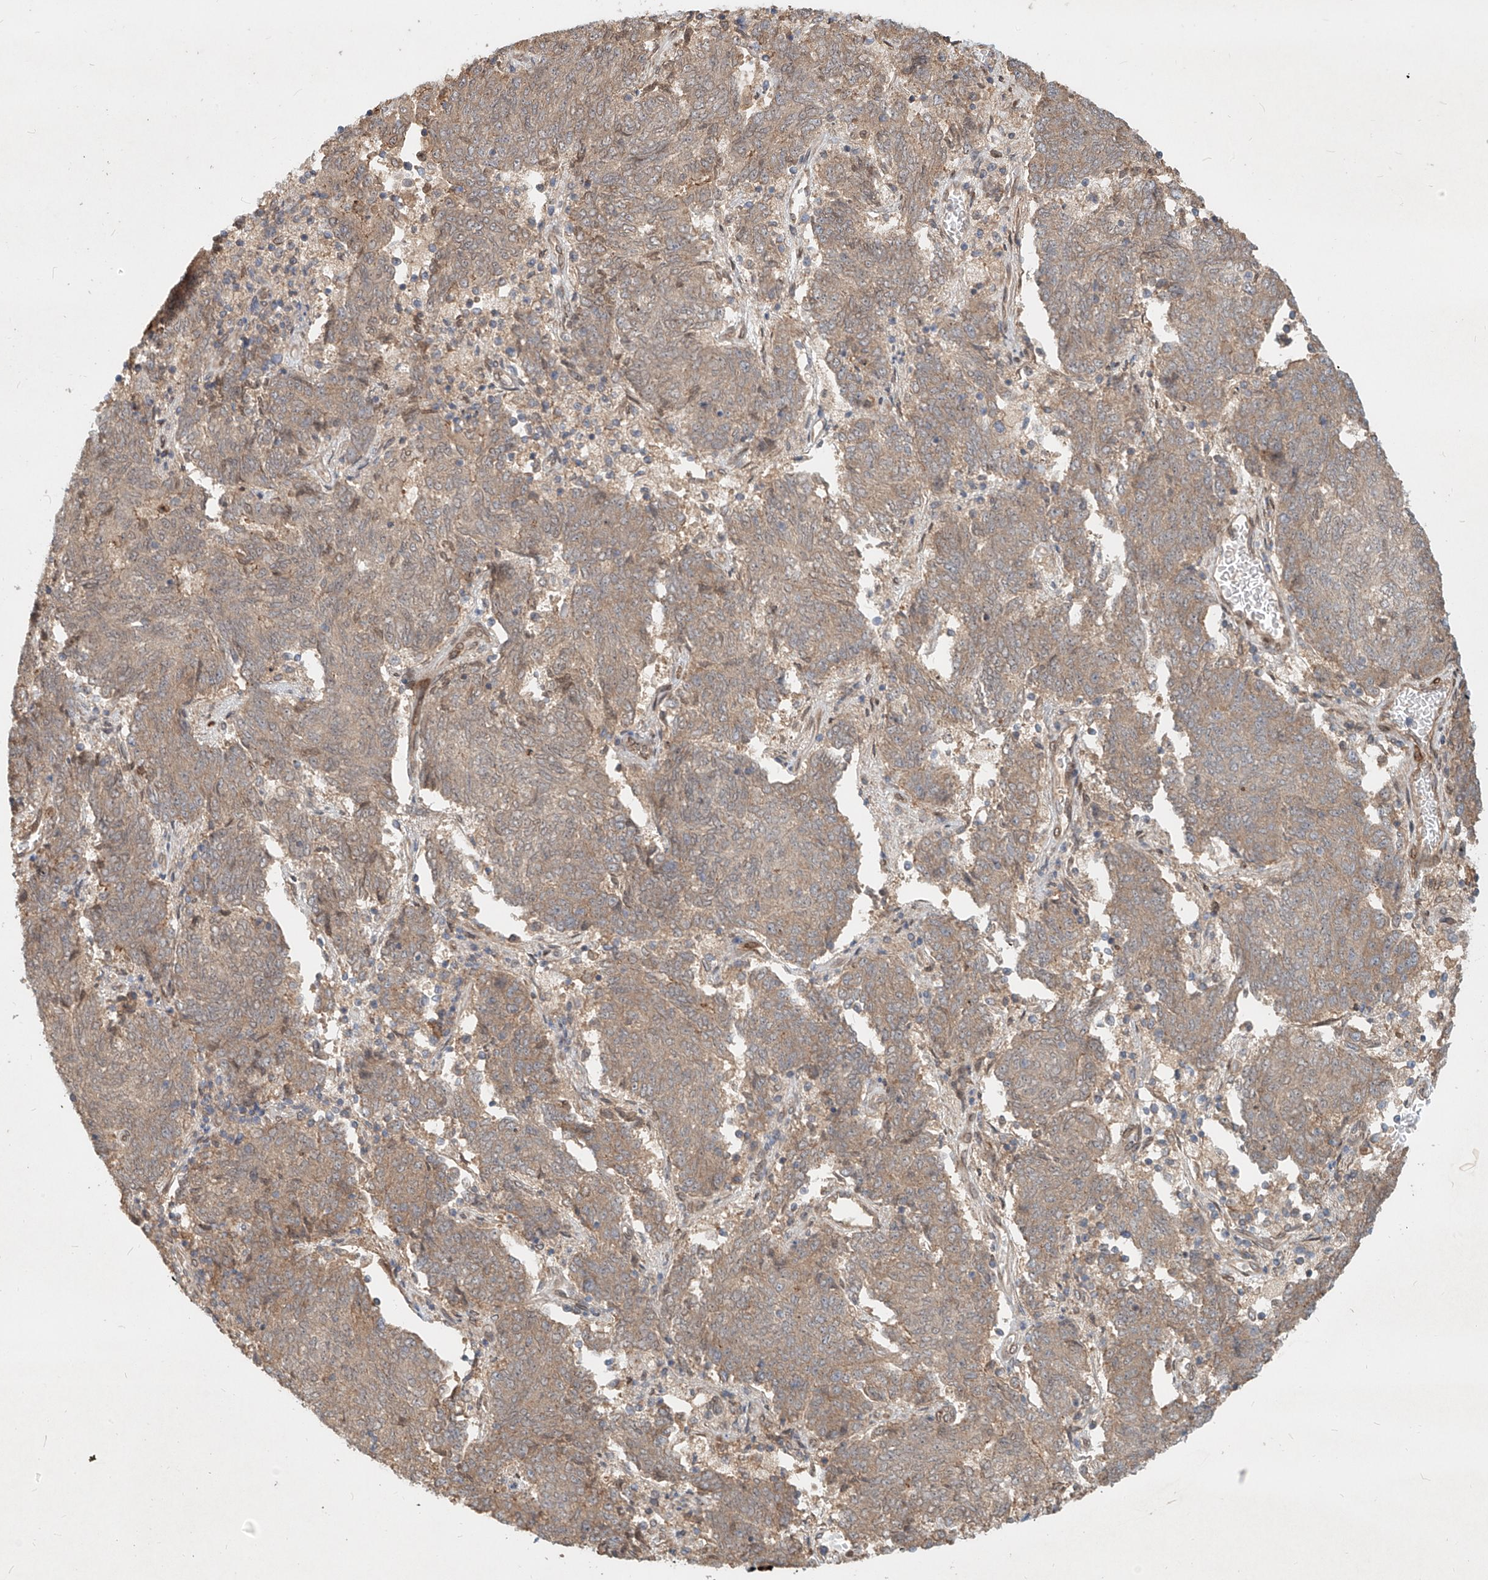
{"staining": {"intensity": "weak", "quantity": "25%-75%", "location": "cytoplasmic/membranous"}, "tissue": "endometrial cancer", "cell_type": "Tumor cells", "image_type": "cancer", "snomed": [{"axis": "morphology", "description": "Adenocarcinoma, NOS"}, {"axis": "topography", "description": "Endometrium"}], "caption": "Immunohistochemical staining of endometrial cancer (adenocarcinoma) exhibits weak cytoplasmic/membranous protein expression in approximately 25%-75% of tumor cells.", "gene": "SASH1", "patient": {"sex": "female", "age": 80}}